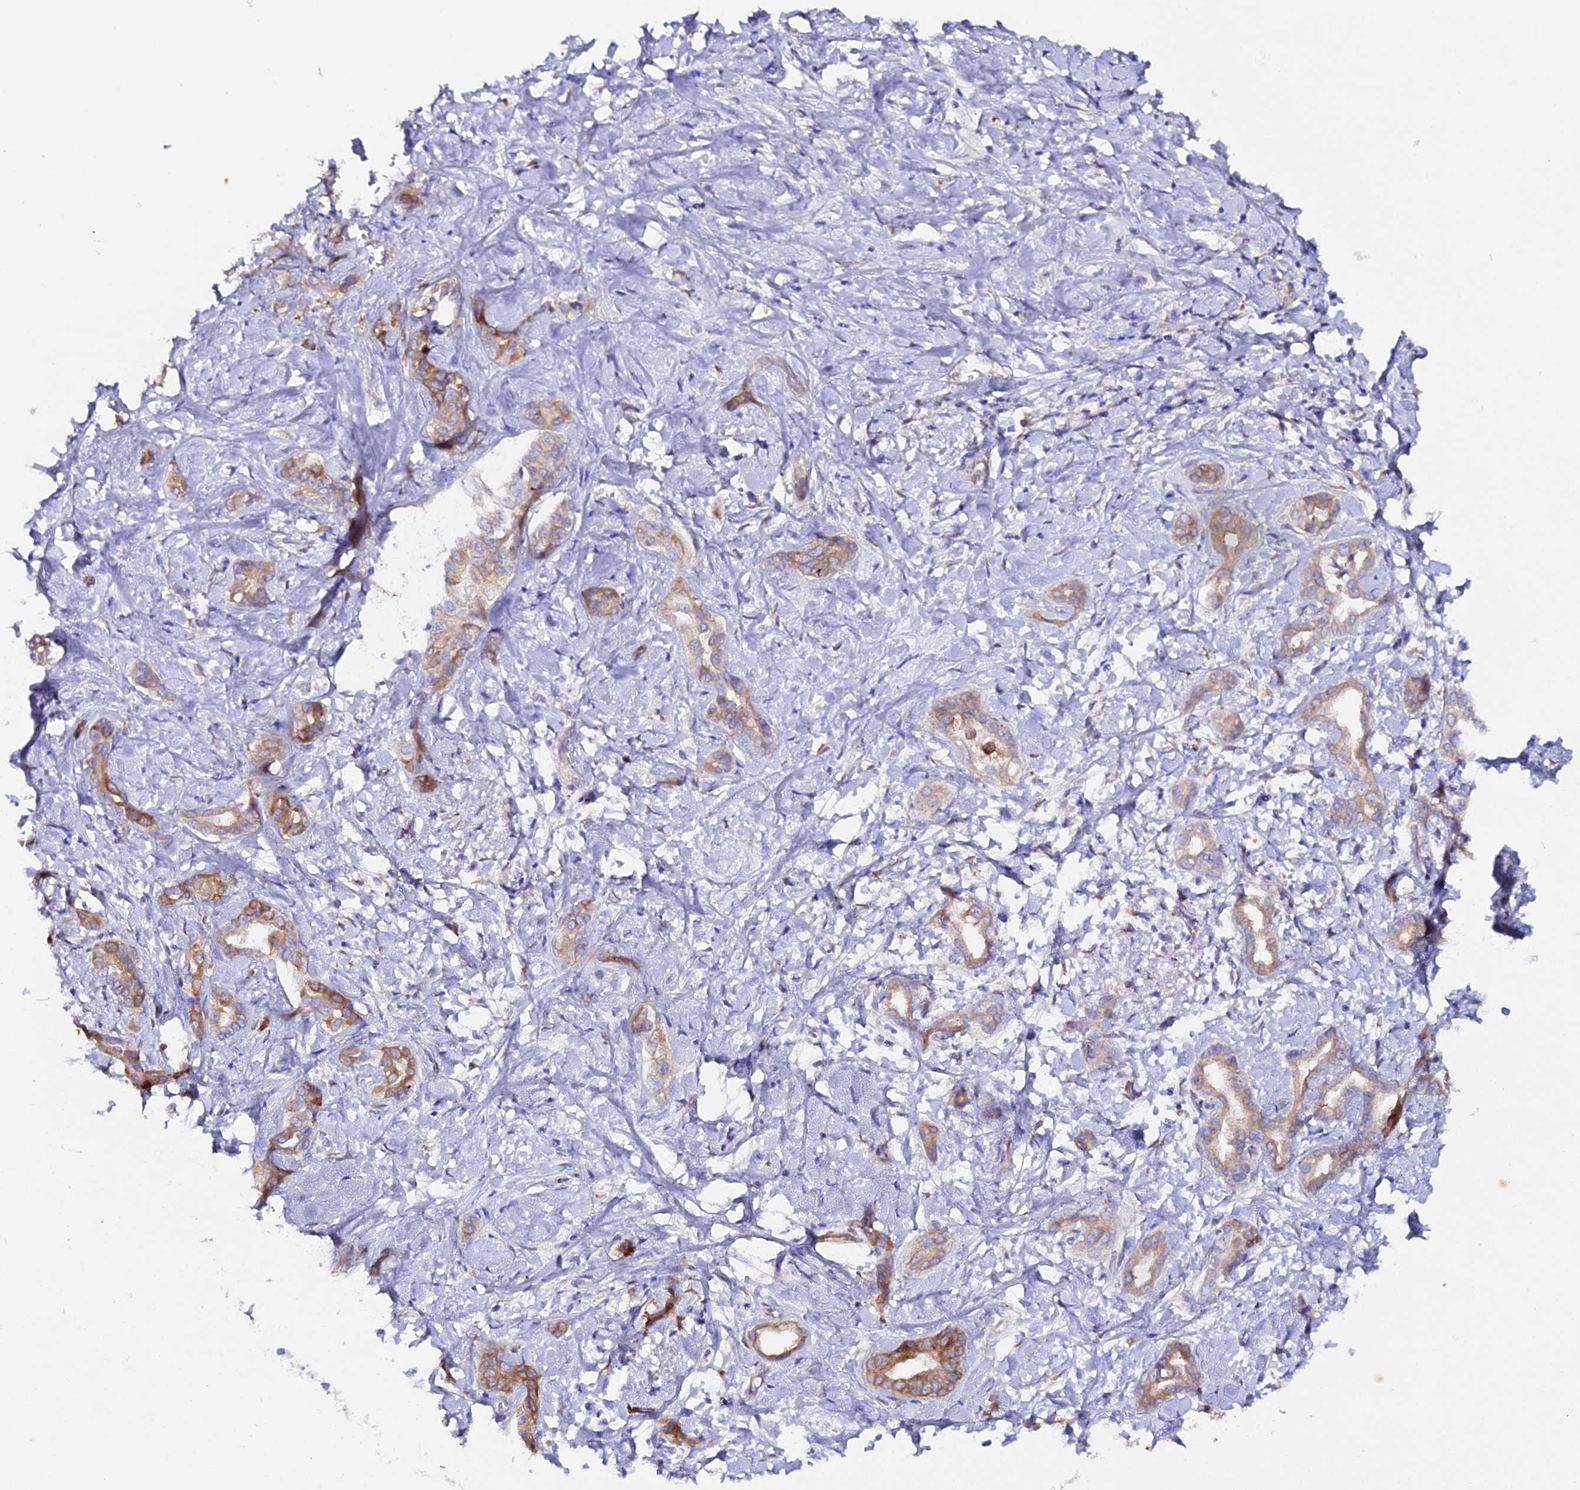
{"staining": {"intensity": "moderate", "quantity": ">75%", "location": "cytoplasmic/membranous"}, "tissue": "liver cancer", "cell_type": "Tumor cells", "image_type": "cancer", "snomed": [{"axis": "morphology", "description": "Cholangiocarcinoma"}, {"axis": "topography", "description": "Liver"}], "caption": "DAB (3,3'-diaminobenzidine) immunohistochemical staining of liver cancer exhibits moderate cytoplasmic/membranous protein staining in approximately >75% of tumor cells.", "gene": "CFAP45", "patient": {"sex": "female", "age": 77}}